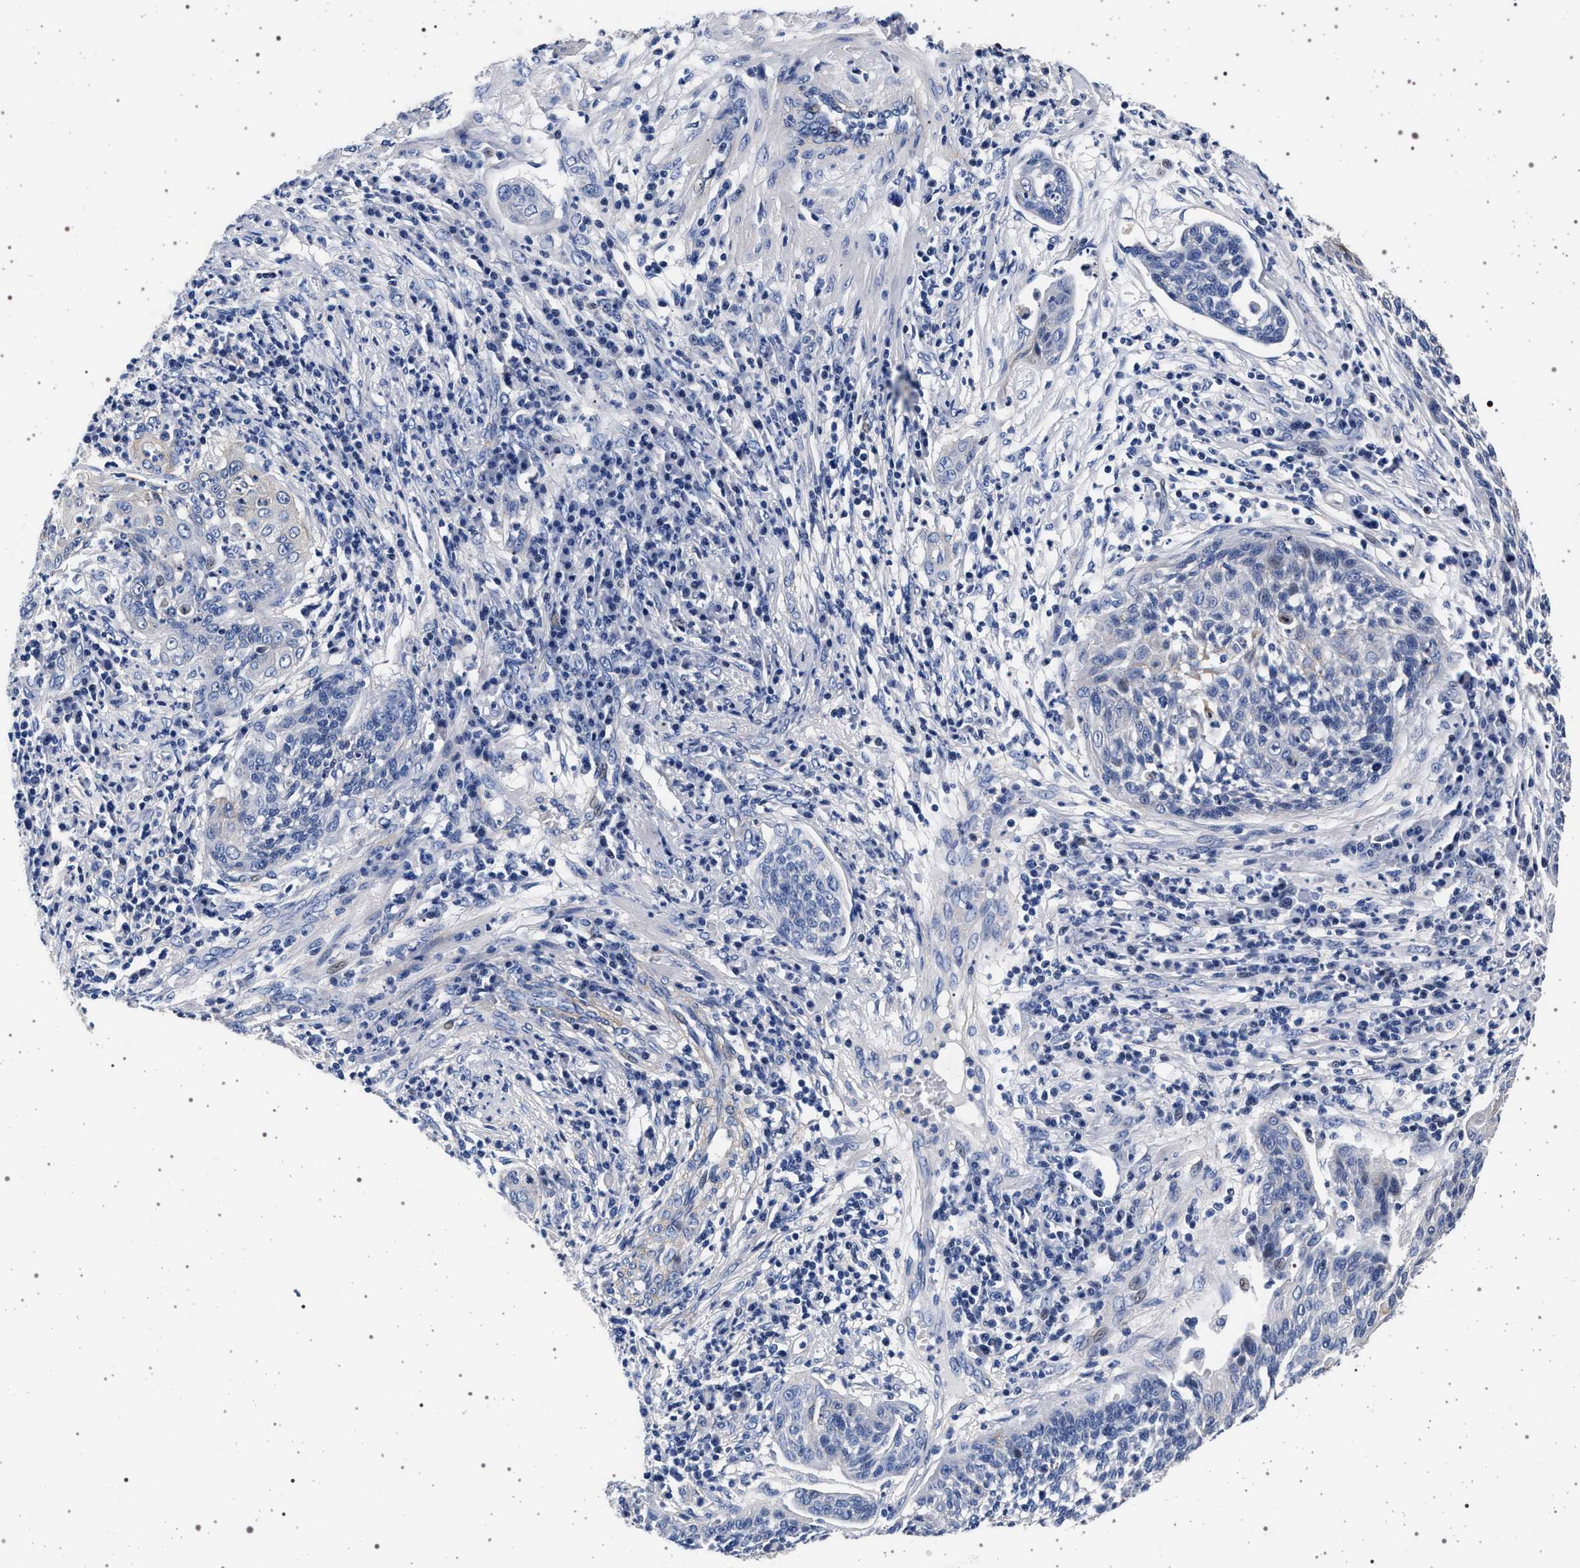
{"staining": {"intensity": "negative", "quantity": "none", "location": "none"}, "tissue": "cervical cancer", "cell_type": "Tumor cells", "image_type": "cancer", "snomed": [{"axis": "morphology", "description": "Squamous cell carcinoma, NOS"}, {"axis": "topography", "description": "Cervix"}], "caption": "A high-resolution micrograph shows immunohistochemistry staining of cervical cancer, which demonstrates no significant positivity in tumor cells. (Stains: DAB IHC with hematoxylin counter stain, Microscopy: brightfield microscopy at high magnification).", "gene": "SLC9A1", "patient": {"sex": "female", "age": 34}}